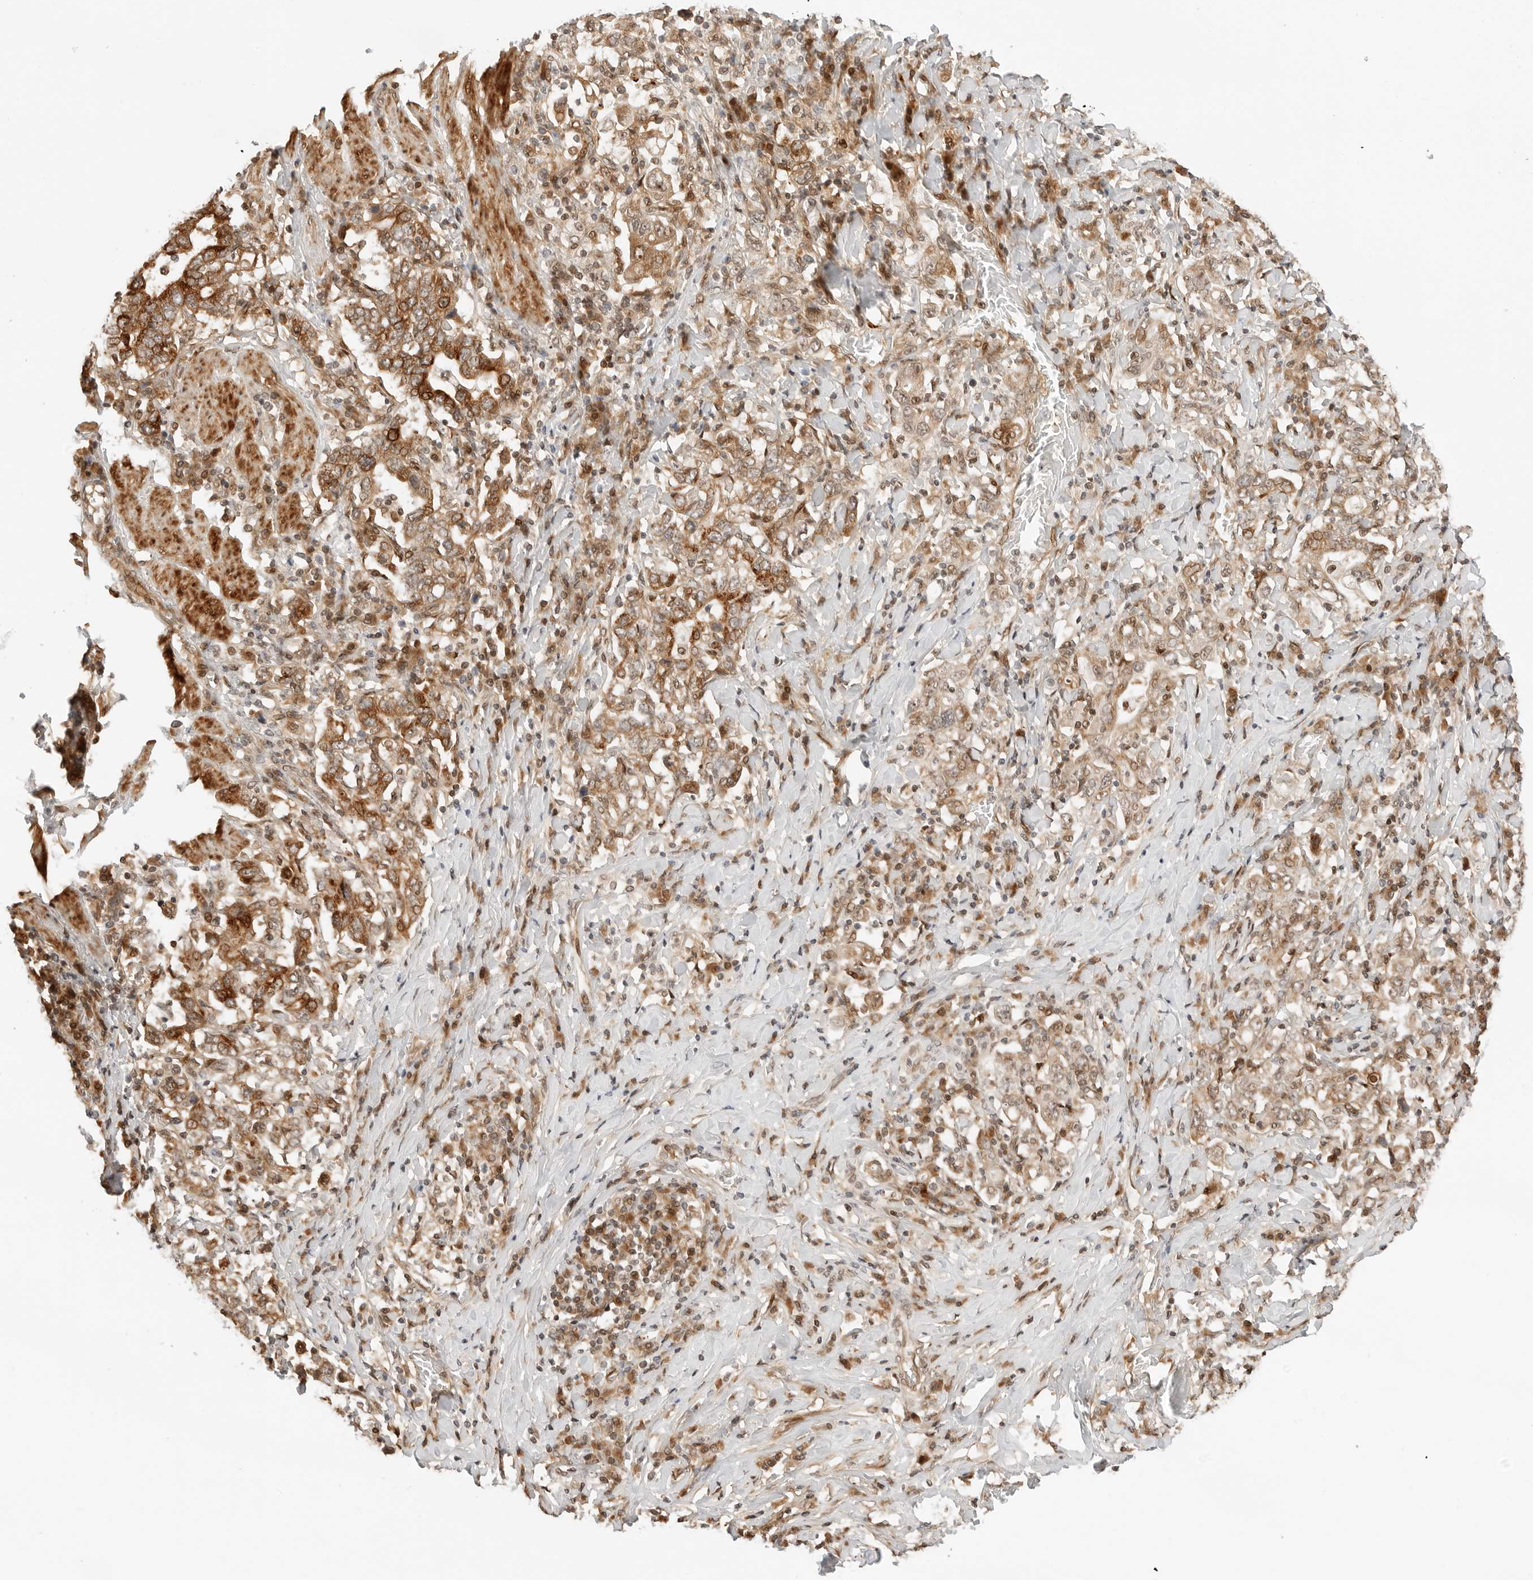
{"staining": {"intensity": "moderate", "quantity": ">75%", "location": "cytoplasmic/membranous,nuclear"}, "tissue": "stomach cancer", "cell_type": "Tumor cells", "image_type": "cancer", "snomed": [{"axis": "morphology", "description": "Adenocarcinoma, NOS"}, {"axis": "topography", "description": "Stomach, upper"}], "caption": "Moderate cytoplasmic/membranous and nuclear expression is seen in about >75% of tumor cells in stomach adenocarcinoma. (IHC, brightfield microscopy, high magnification).", "gene": "GEM", "patient": {"sex": "male", "age": 62}}